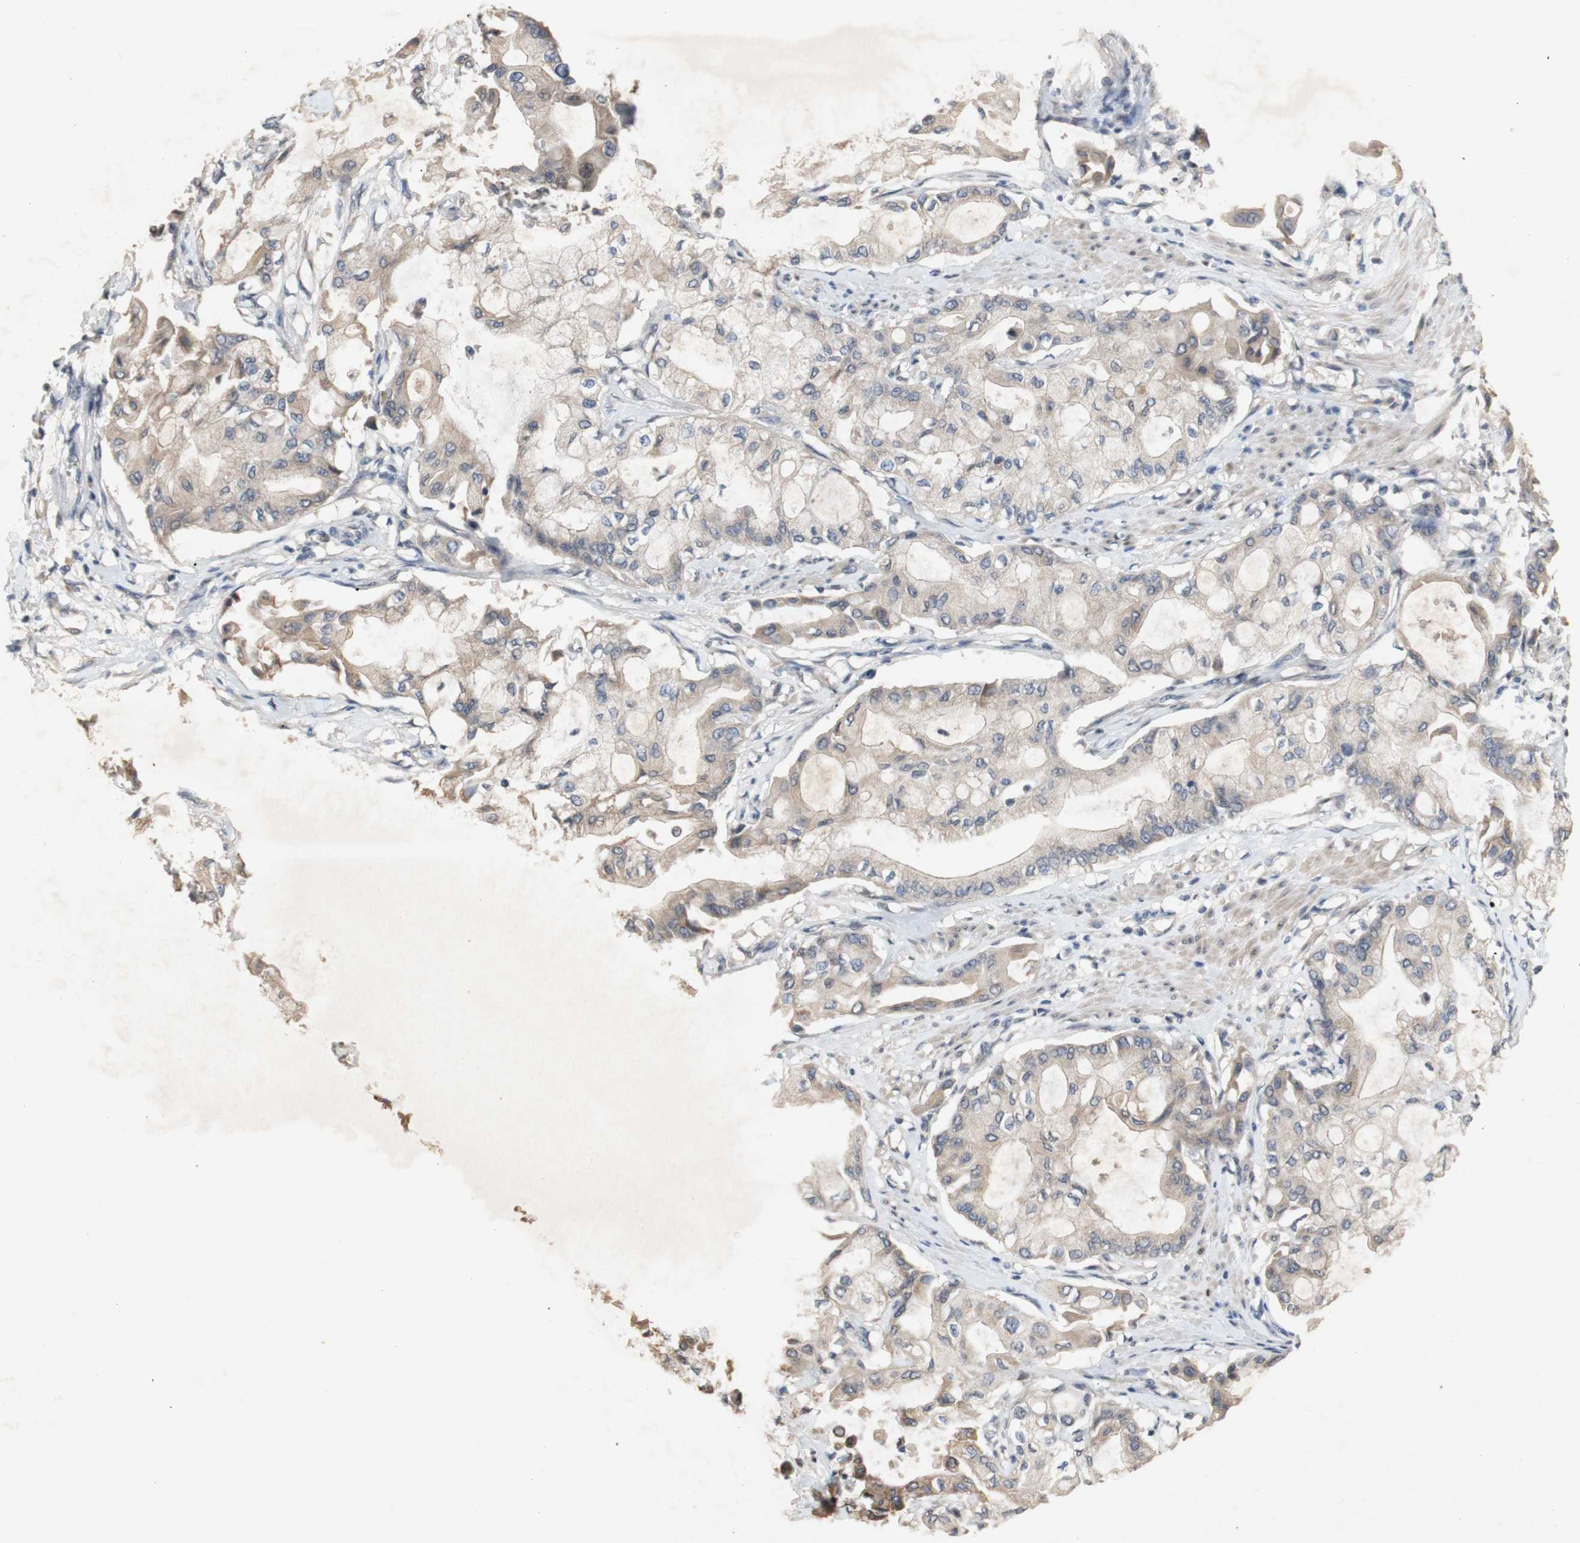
{"staining": {"intensity": "weak", "quantity": ">75%", "location": "cytoplasmic/membranous"}, "tissue": "pancreatic cancer", "cell_type": "Tumor cells", "image_type": "cancer", "snomed": [{"axis": "morphology", "description": "Adenocarcinoma, NOS"}, {"axis": "morphology", "description": "Adenocarcinoma, metastatic, NOS"}, {"axis": "topography", "description": "Lymph node"}, {"axis": "topography", "description": "Pancreas"}, {"axis": "topography", "description": "Duodenum"}], "caption": "A high-resolution micrograph shows IHC staining of adenocarcinoma (pancreatic), which displays weak cytoplasmic/membranous staining in approximately >75% of tumor cells. (IHC, brightfield microscopy, high magnification).", "gene": "FOSB", "patient": {"sex": "female", "age": 64}}